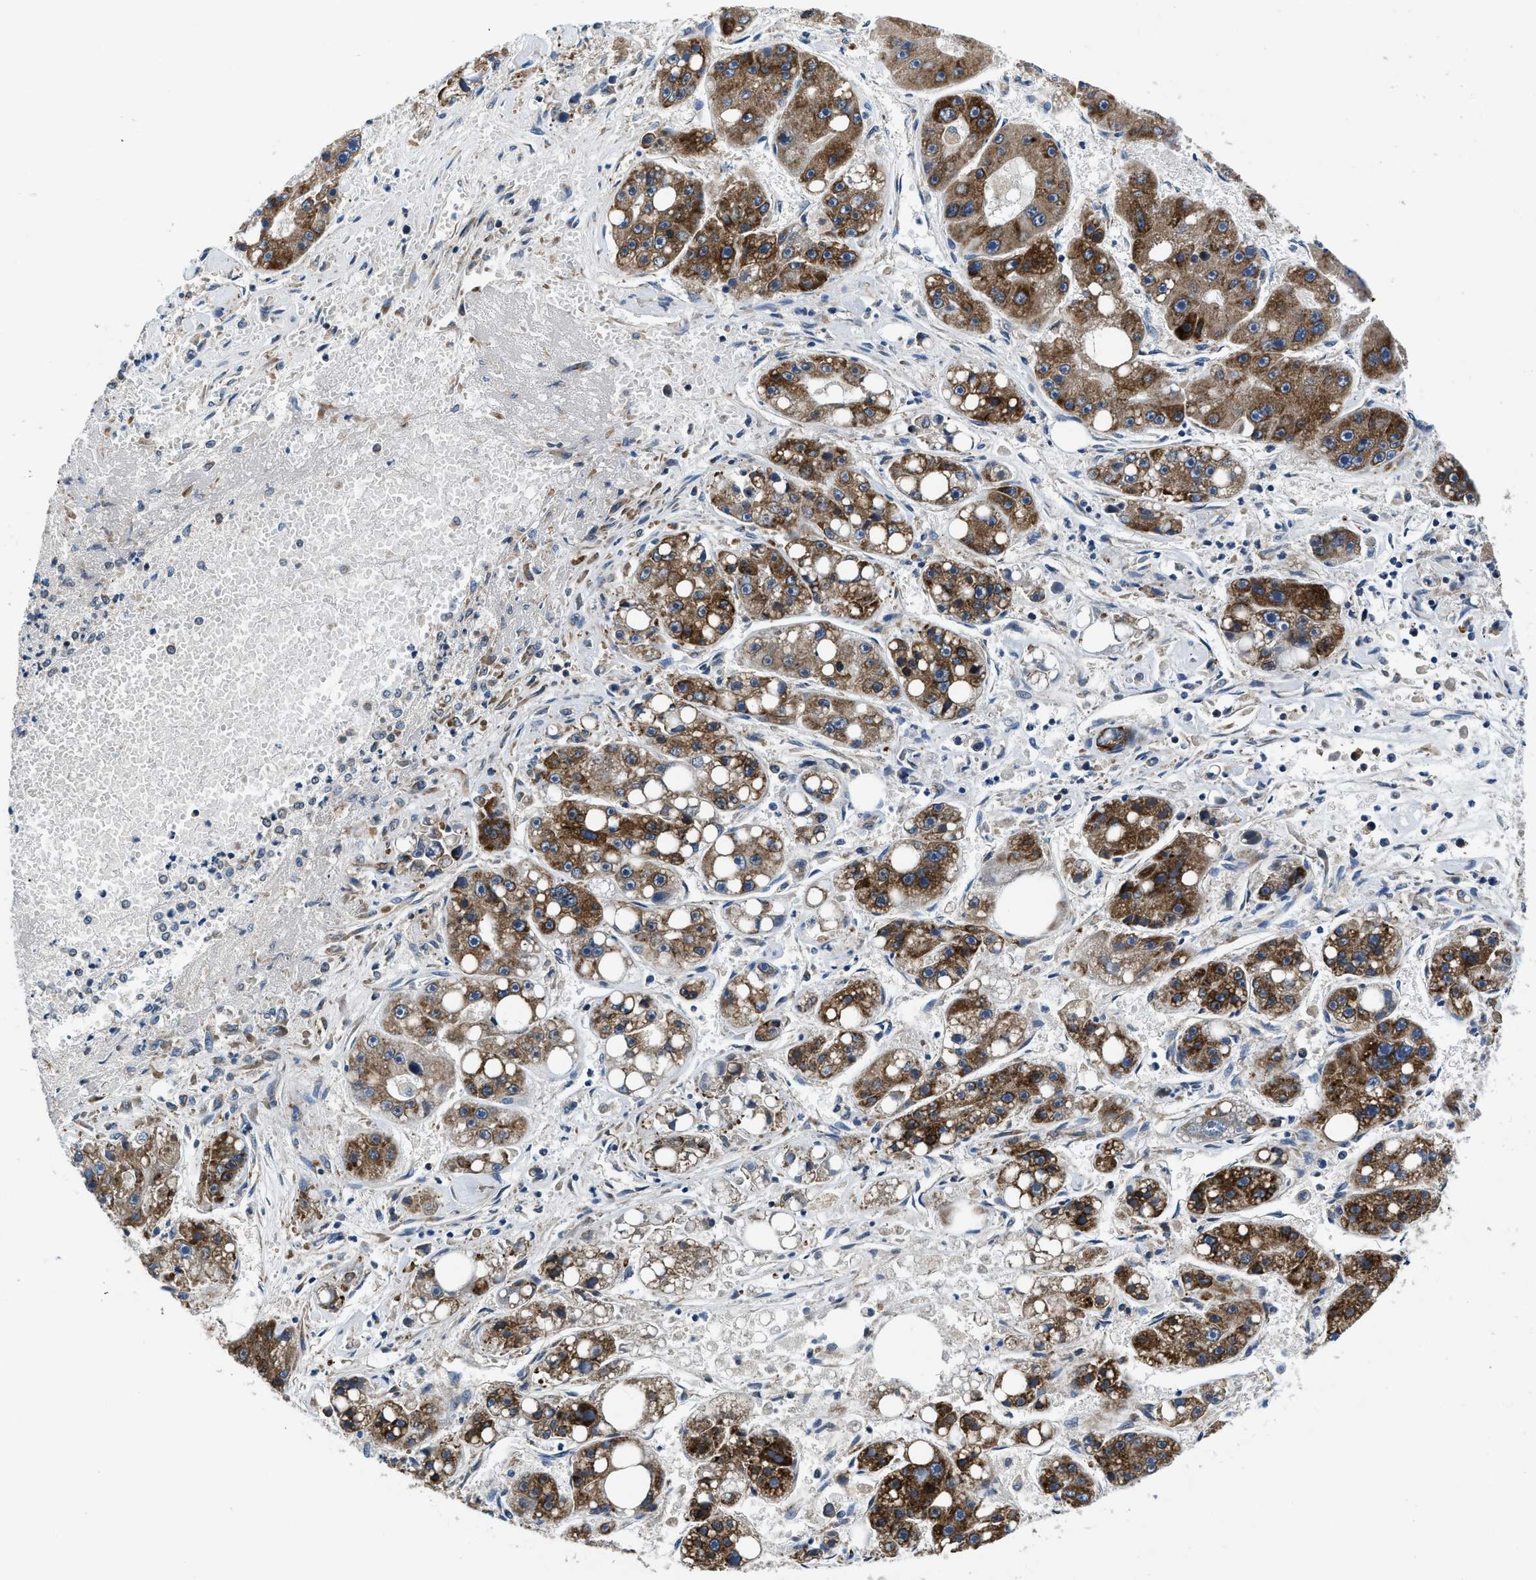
{"staining": {"intensity": "strong", "quantity": ">75%", "location": "cytoplasmic/membranous"}, "tissue": "liver cancer", "cell_type": "Tumor cells", "image_type": "cancer", "snomed": [{"axis": "morphology", "description": "Carcinoma, Hepatocellular, NOS"}, {"axis": "topography", "description": "Liver"}], "caption": "A brown stain shows strong cytoplasmic/membranous staining of a protein in human hepatocellular carcinoma (liver) tumor cells.", "gene": "PA2G4", "patient": {"sex": "female", "age": 61}}